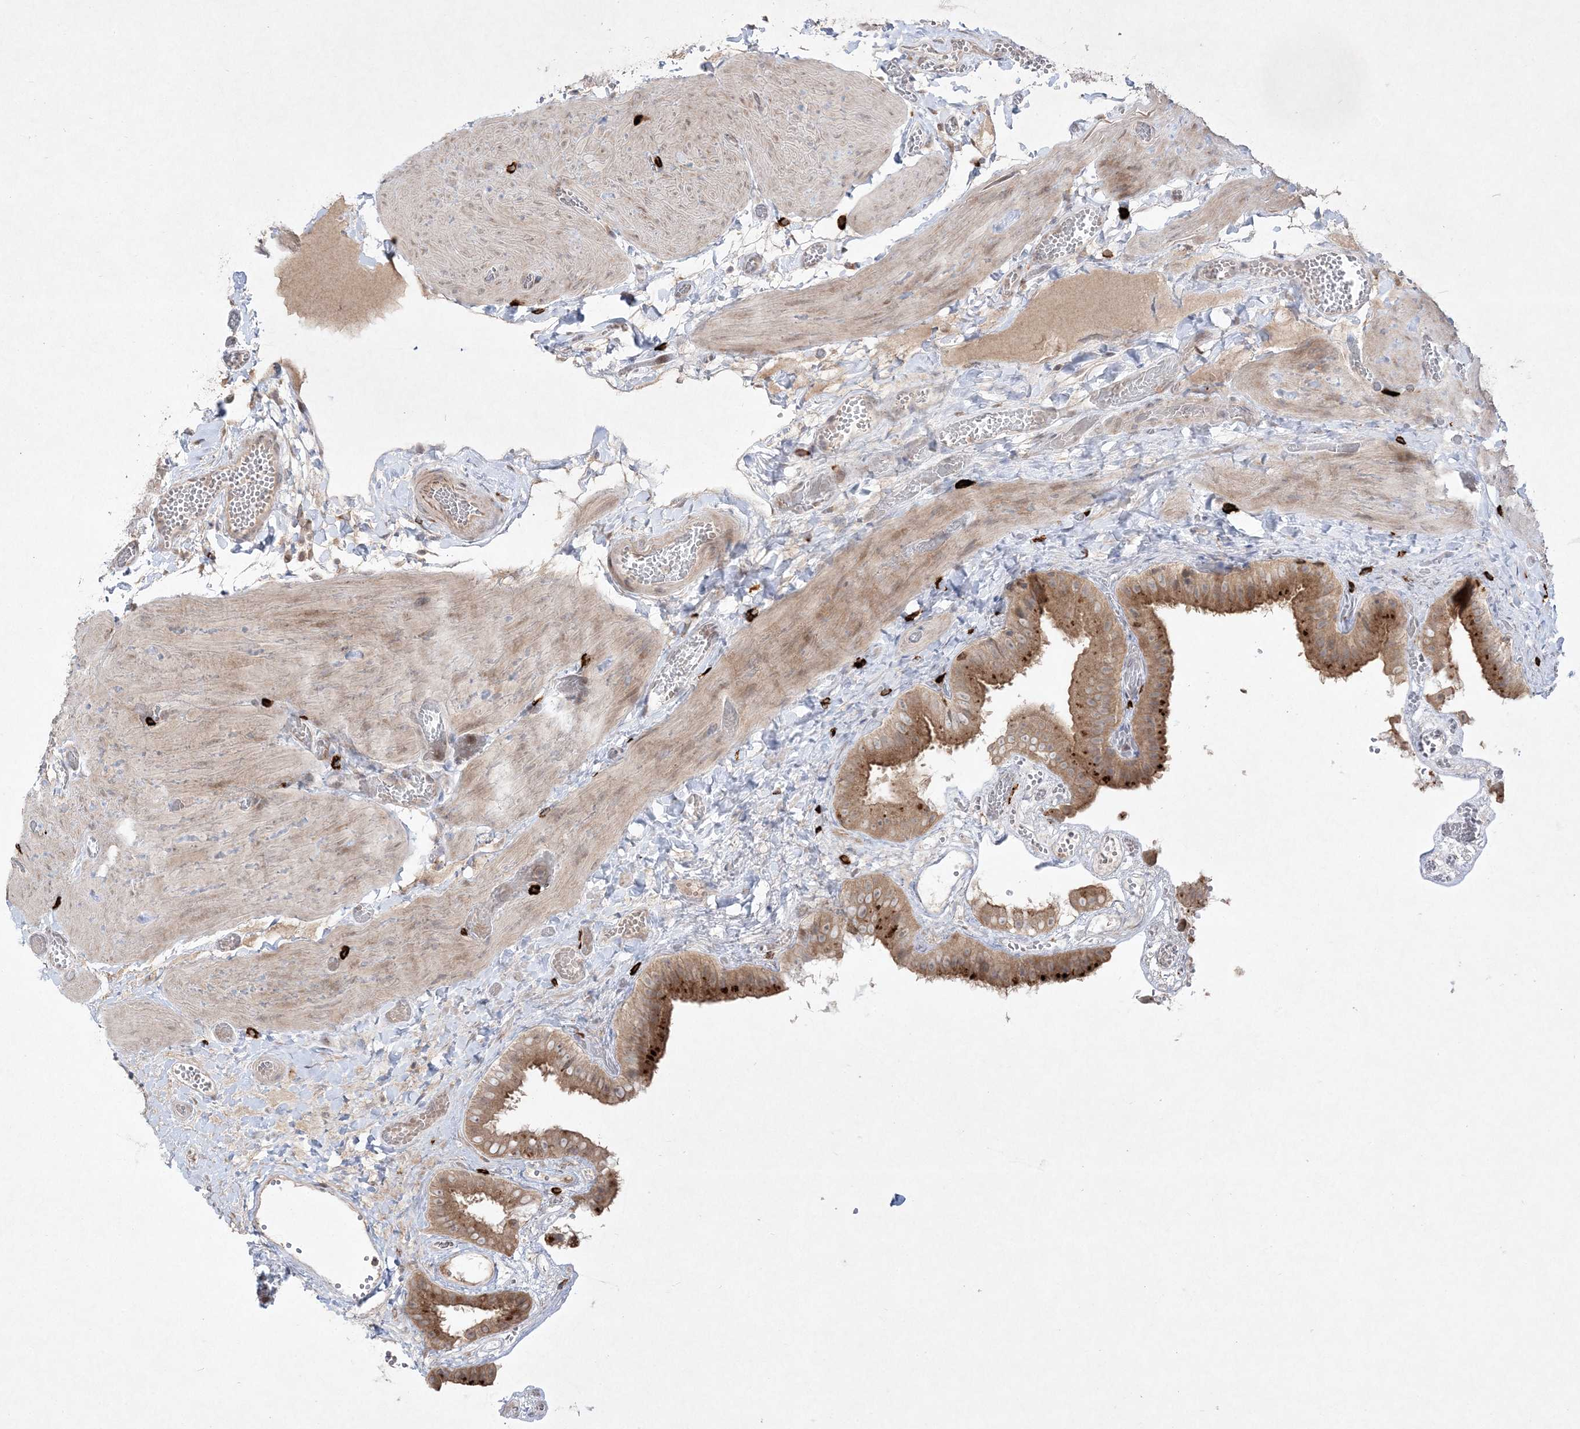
{"staining": {"intensity": "moderate", "quantity": ">75%", "location": "cytoplasmic/membranous"}, "tissue": "gallbladder", "cell_type": "Glandular cells", "image_type": "normal", "snomed": [{"axis": "morphology", "description": "Normal tissue, NOS"}, {"axis": "topography", "description": "Gallbladder"}], "caption": "Brown immunohistochemical staining in benign human gallbladder exhibits moderate cytoplasmic/membranous positivity in about >75% of glandular cells.", "gene": "CLNK", "patient": {"sex": "female", "age": 64}}